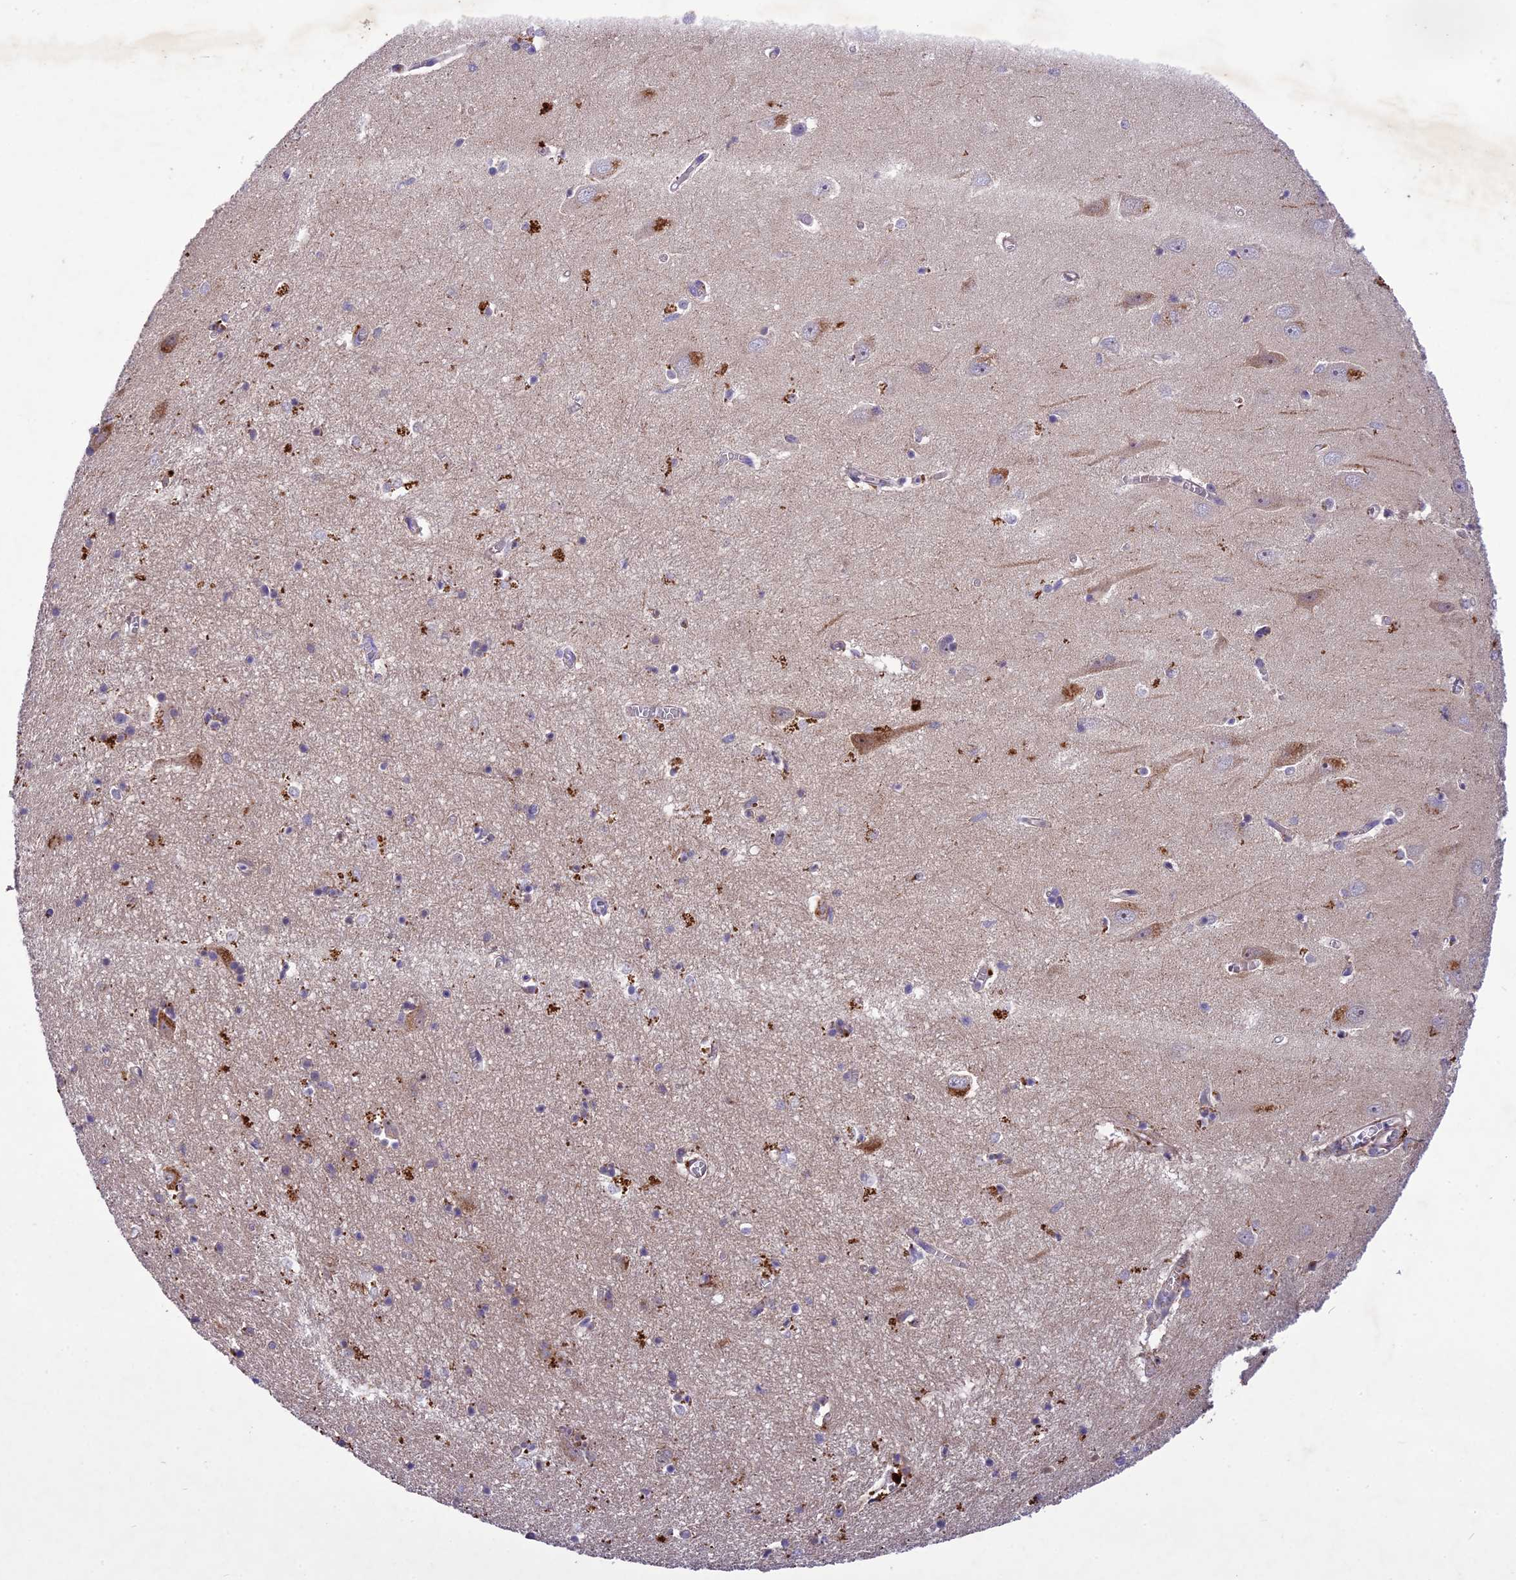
{"staining": {"intensity": "negative", "quantity": "none", "location": "none"}, "tissue": "hippocampus", "cell_type": "Glial cells", "image_type": "normal", "snomed": [{"axis": "morphology", "description": "Normal tissue, NOS"}, {"axis": "topography", "description": "Hippocampus"}], "caption": "The photomicrograph displays no significant staining in glial cells of hippocampus. (IHC, brightfield microscopy, high magnification).", "gene": "ADO", "patient": {"sex": "female", "age": 64}}